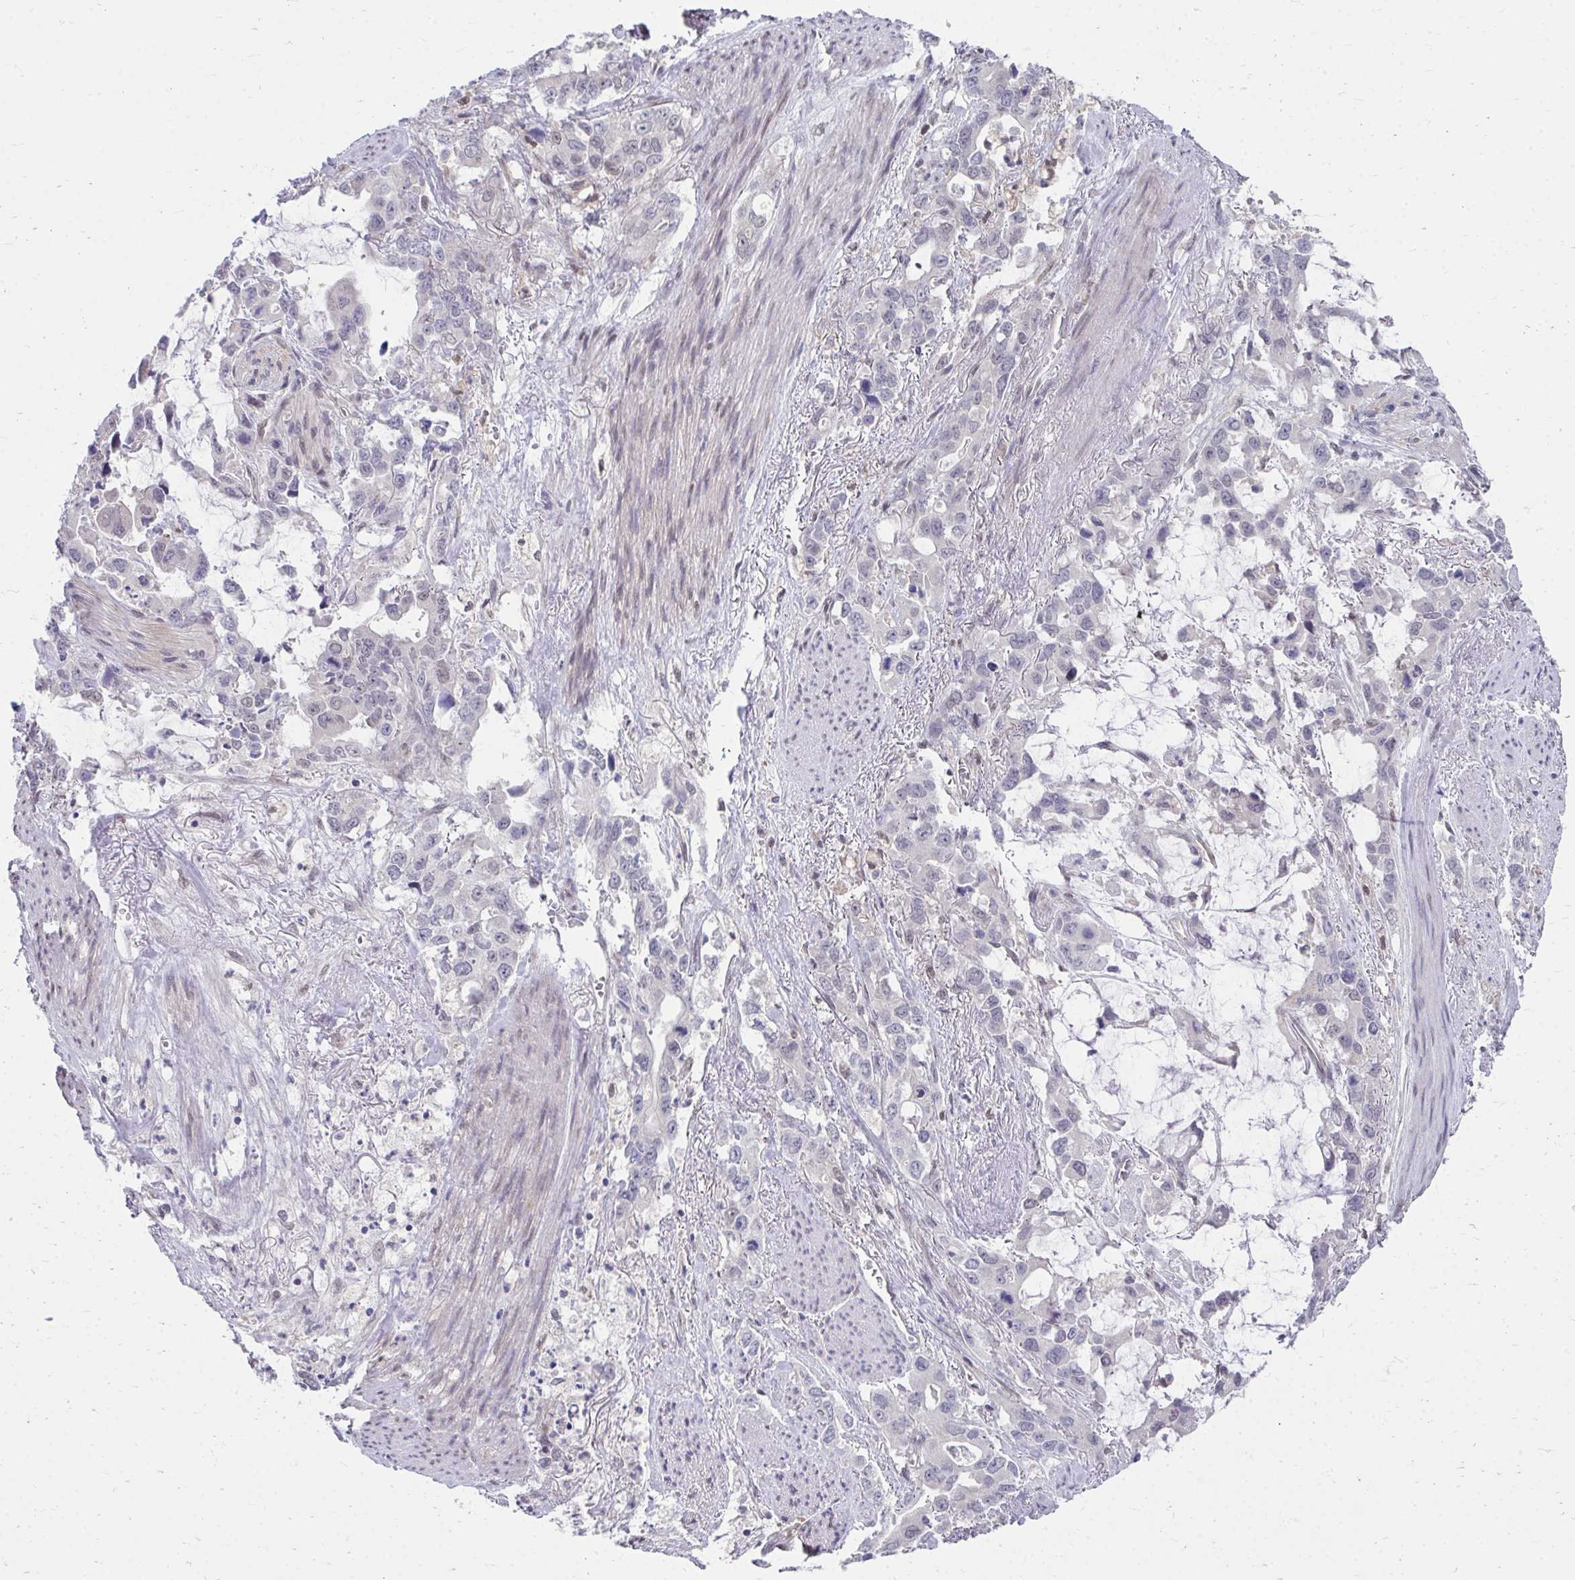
{"staining": {"intensity": "negative", "quantity": "none", "location": "none"}, "tissue": "stomach cancer", "cell_type": "Tumor cells", "image_type": "cancer", "snomed": [{"axis": "morphology", "description": "Adenocarcinoma, NOS"}, {"axis": "topography", "description": "Stomach, upper"}], "caption": "This micrograph is of stomach cancer (adenocarcinoma) stained with immunohistochemistry (IHC) to label a protein in brown with the nuclei are counter-stained blue. There is no expression in tumor cells.", "gene": "MROH8", "patient": {"sex": "male", "age": 85}}